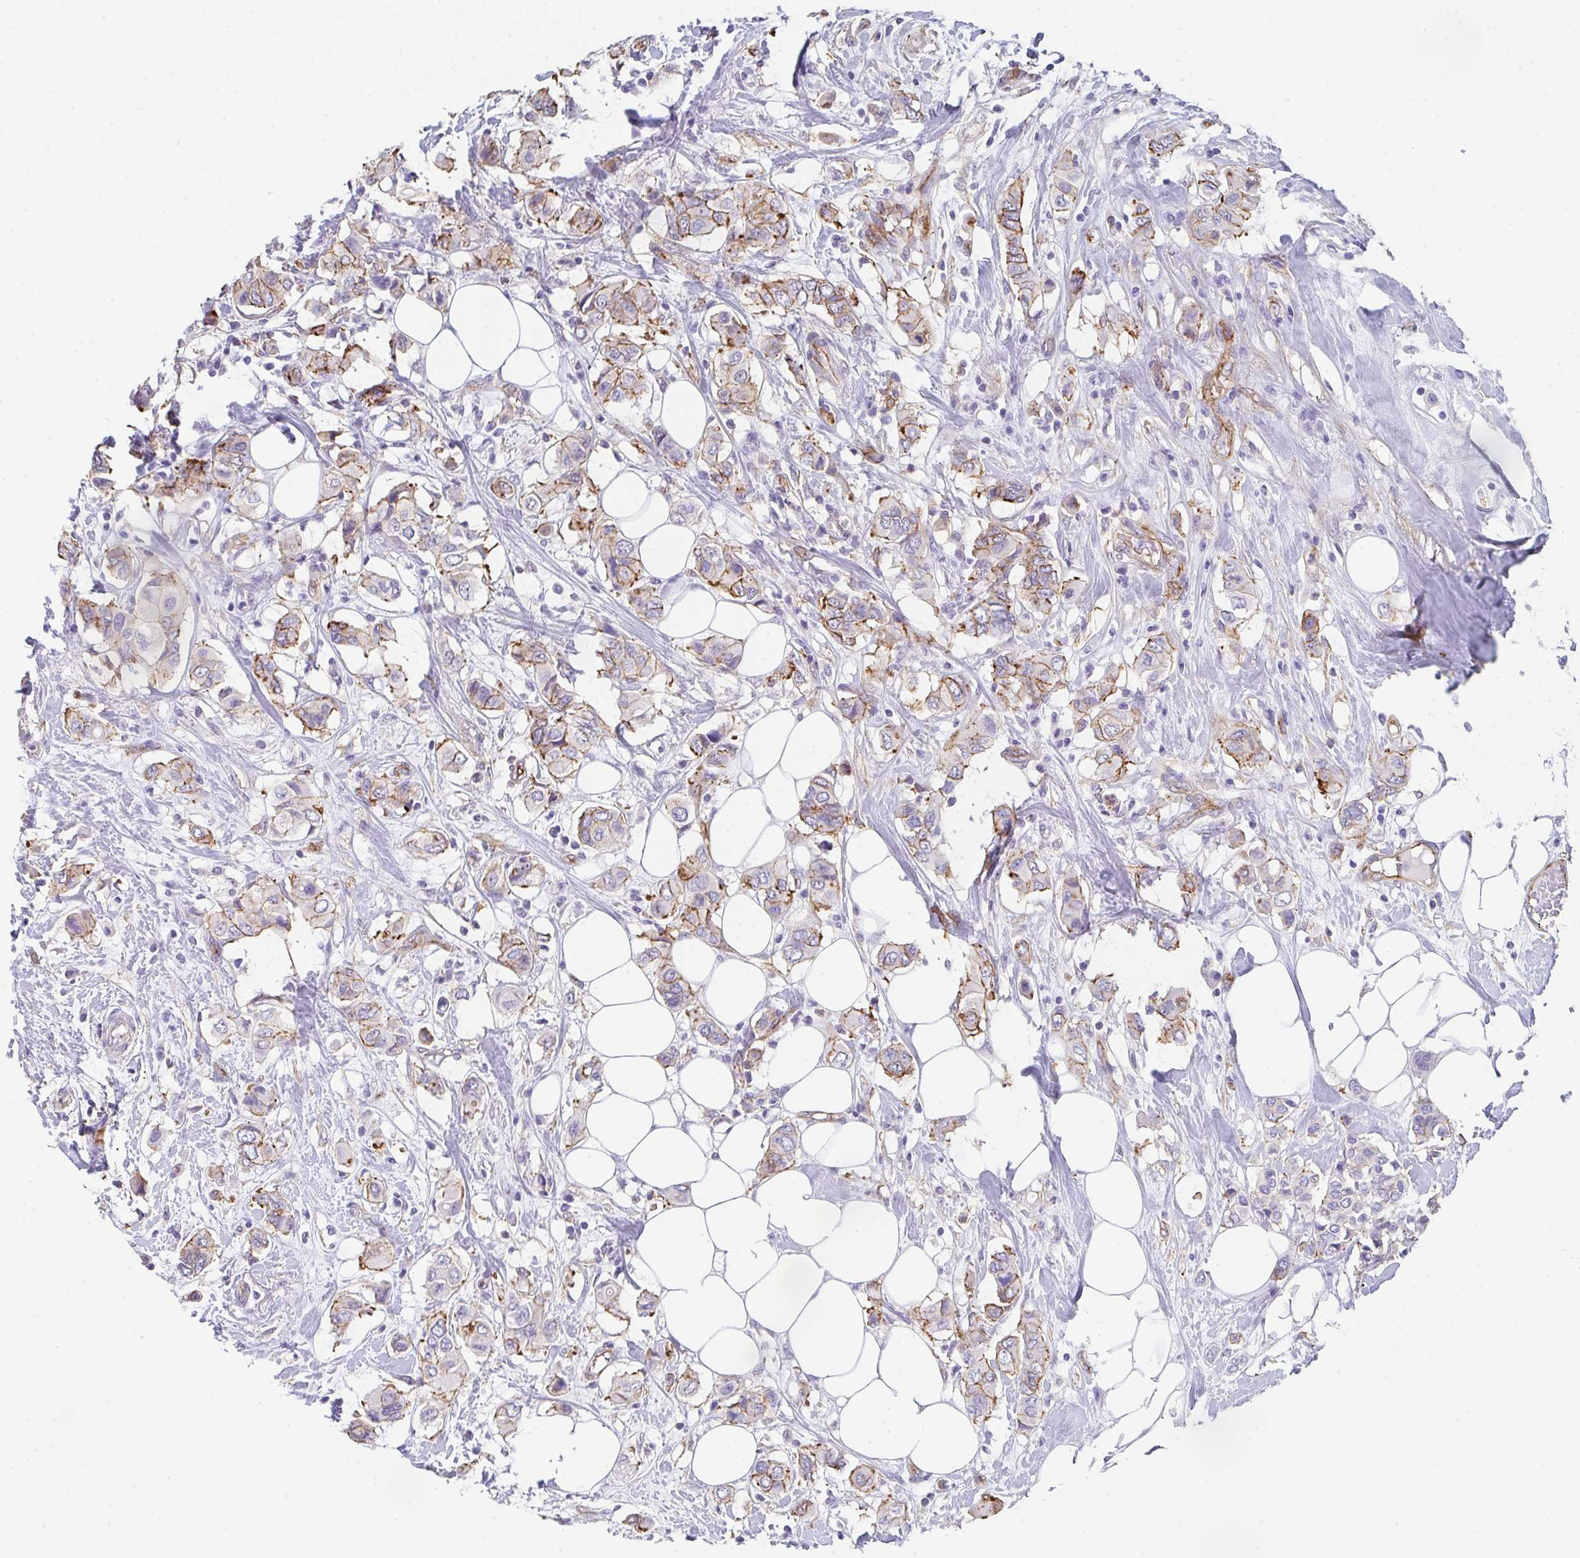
{"staining": {"intensity": "moderate", "quantity": "25%-75%", "location": "cytoplasmic/membranous"}, "tissue": "breast cancer", "cell_type": "Tumor cells", "image_type": "cancer", "snomed": [{"axis": "morphology", "description": "Lobular carcinoma"}, {"axis": "topography", "description": "Breast"}], "caption": "This micrograph shows immunohistochemistry staining of human breast lobular carcinoma, with medium moderate cytoplasmic/membranous positivity in about 25%-75% of tumor cells.", "gene": "DBN1", "patient": {"sex": "female", "age": 51}}